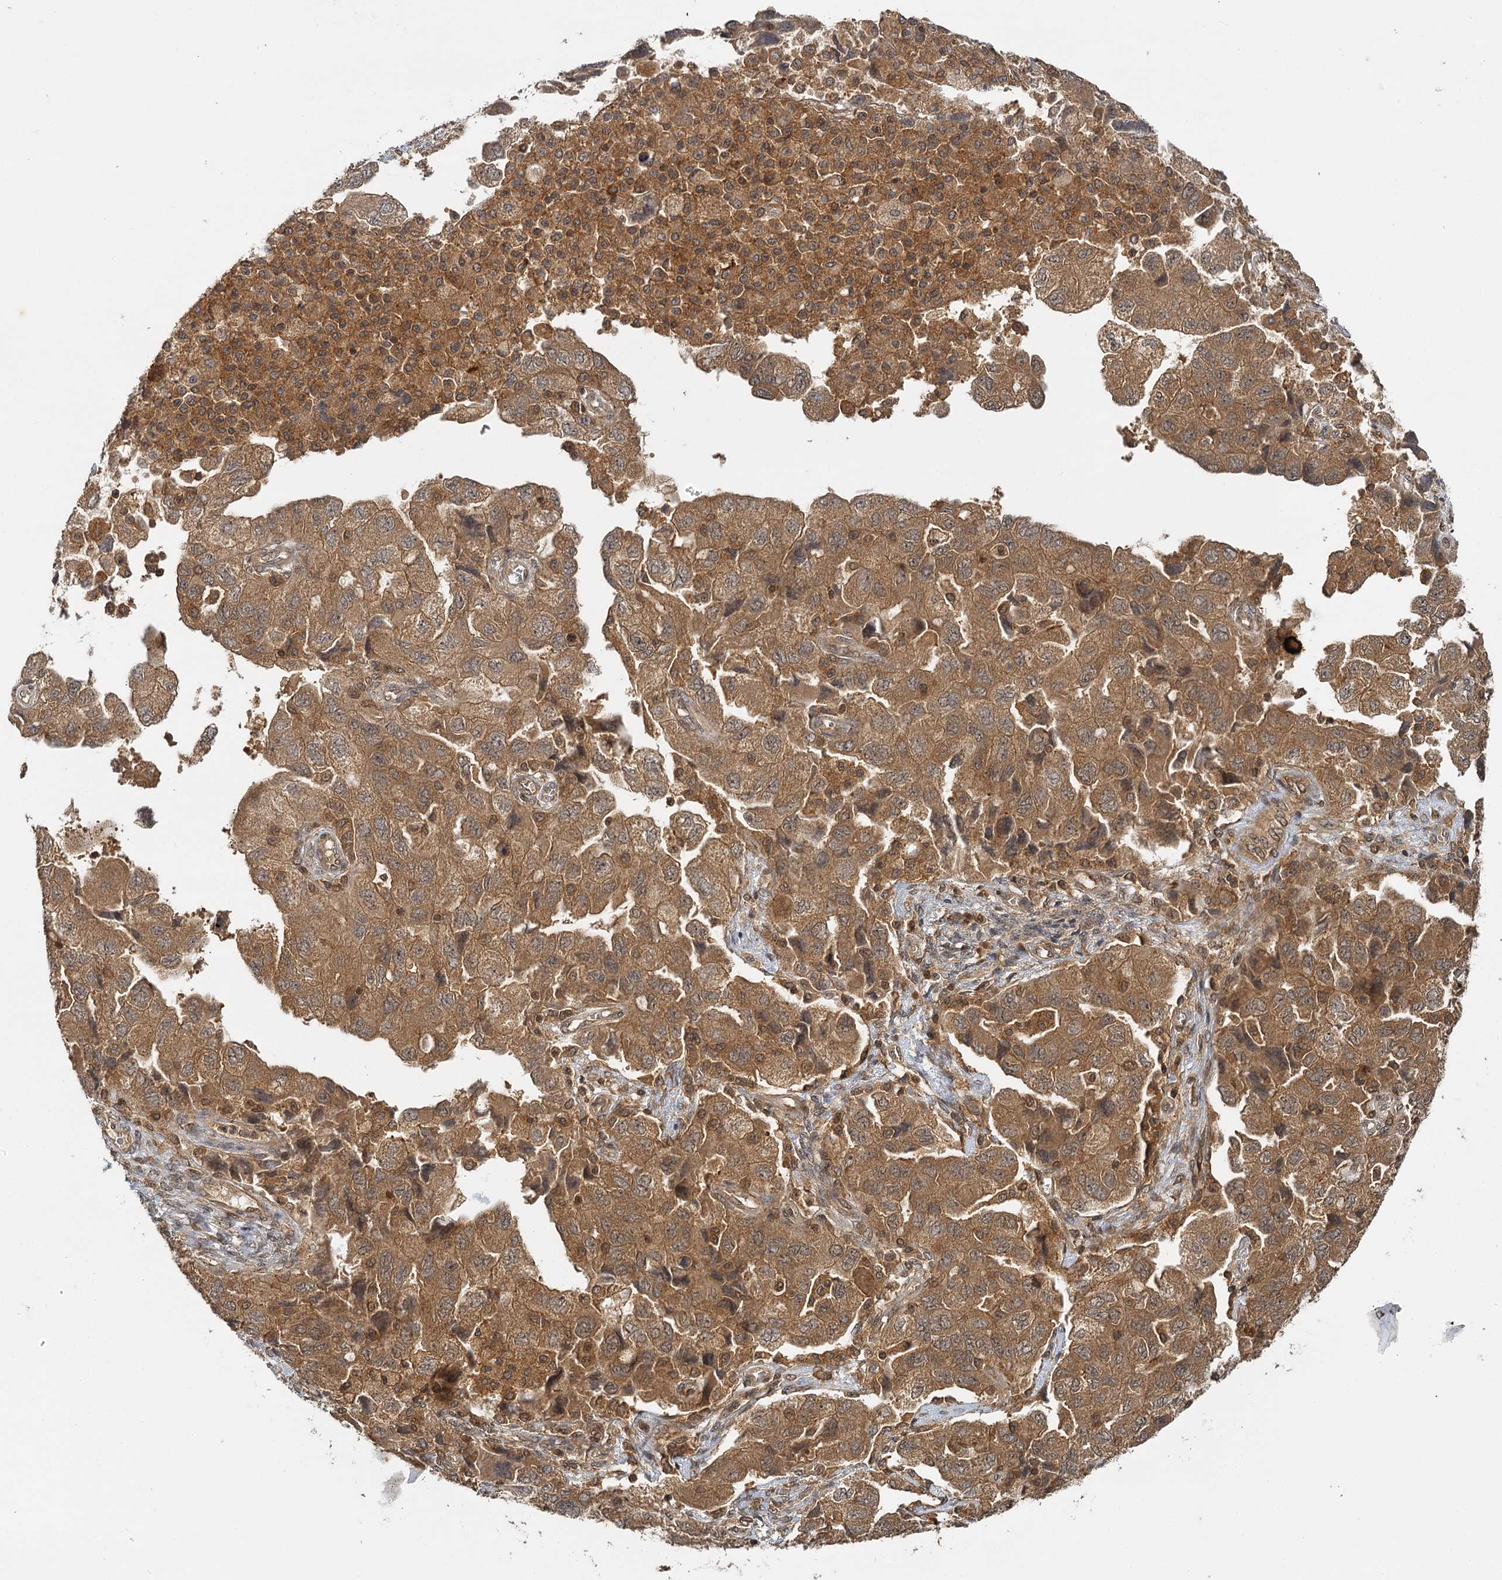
{"staining": {"intensity": "moderate", "quantity": ">75%", "location": "cytoplasmic/membranous"}, "tissue": "ovarian cancer", "cell_type": "Tumor cells", "image_type": "cancer", "snomed": [{"axis": "morphology", "description": "Carcinoma, NOS"}, {"axis": "morphology", "description": "Cystadenocarcinoma, serous, NOS"}, {"axis": "topography", "description": "Ovary"}], "caption": "A histopathology image of human ovarian serous cystadenocarcinoma stained for a protein demonstrates moderate cytoplasmic/membranous brown staining in tumor cells. The staining was performed using DAB (3,3'-diaminobenzidine), with brown indicating positive protein expression. Nuclei are stained blue with hematoxylin.", "gene": "ZNF549", "patient": {"sex": "female", "age": 69}}